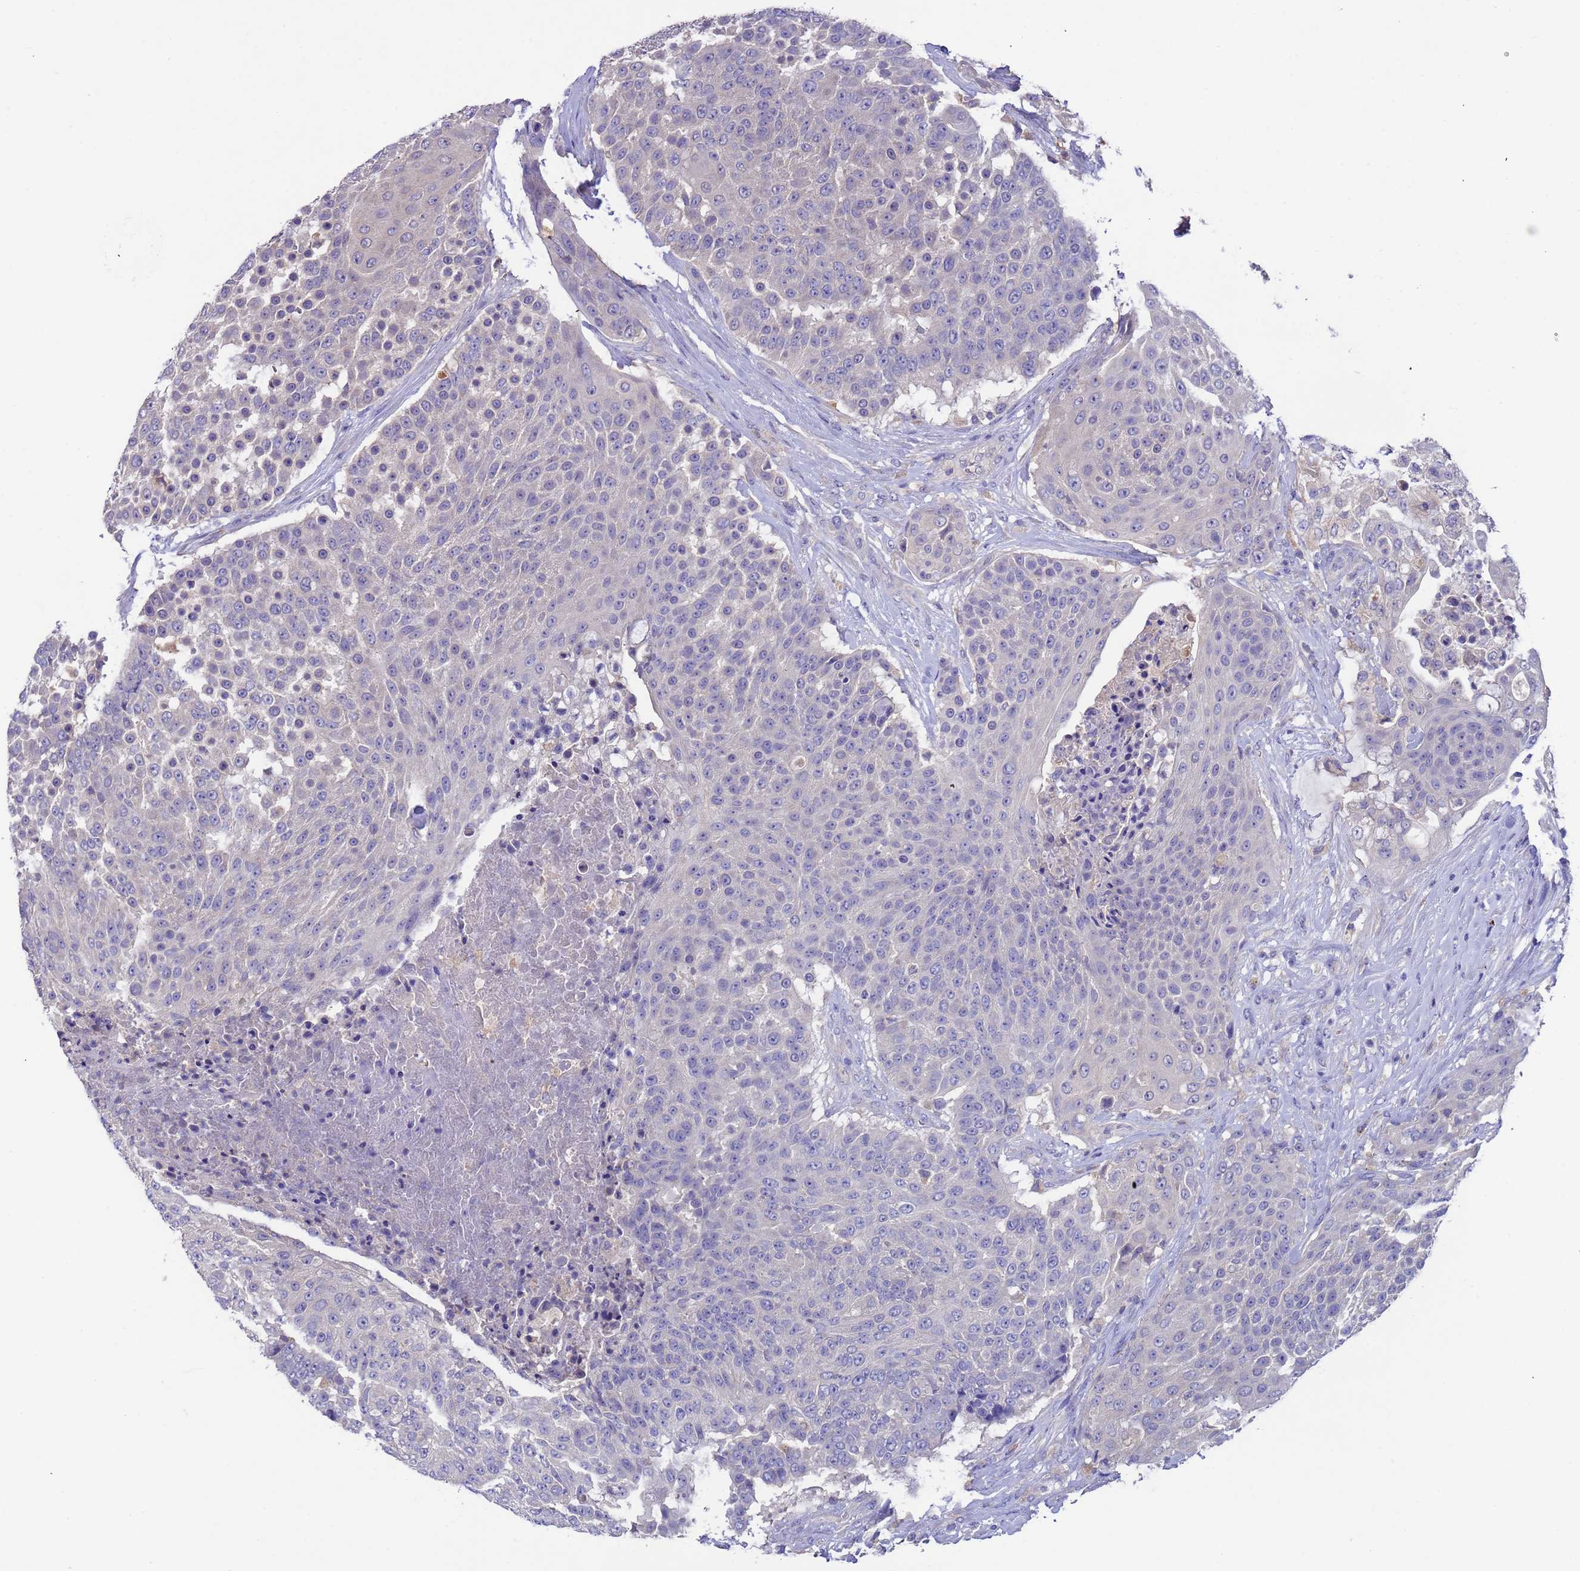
{"staining": {"intensity": "negative", "quantity": "none", "location": "none"}, "tissue": "urothelial cancer", "cell_type": "Tumor cells", "image_type": "cancer", "snomed": [{"axis": "morphology", "description": "Urothelial carcinoma, High grade"}, {"axis": "topography", "description": "Urinary bladder"}], "caption": "Immunohistochemistry (IHC) of human high-grade urothelial carcinoma shows no staining in tumor cells.", "gene": "SRL", "patient": {"sex": "female", "age": 63}}